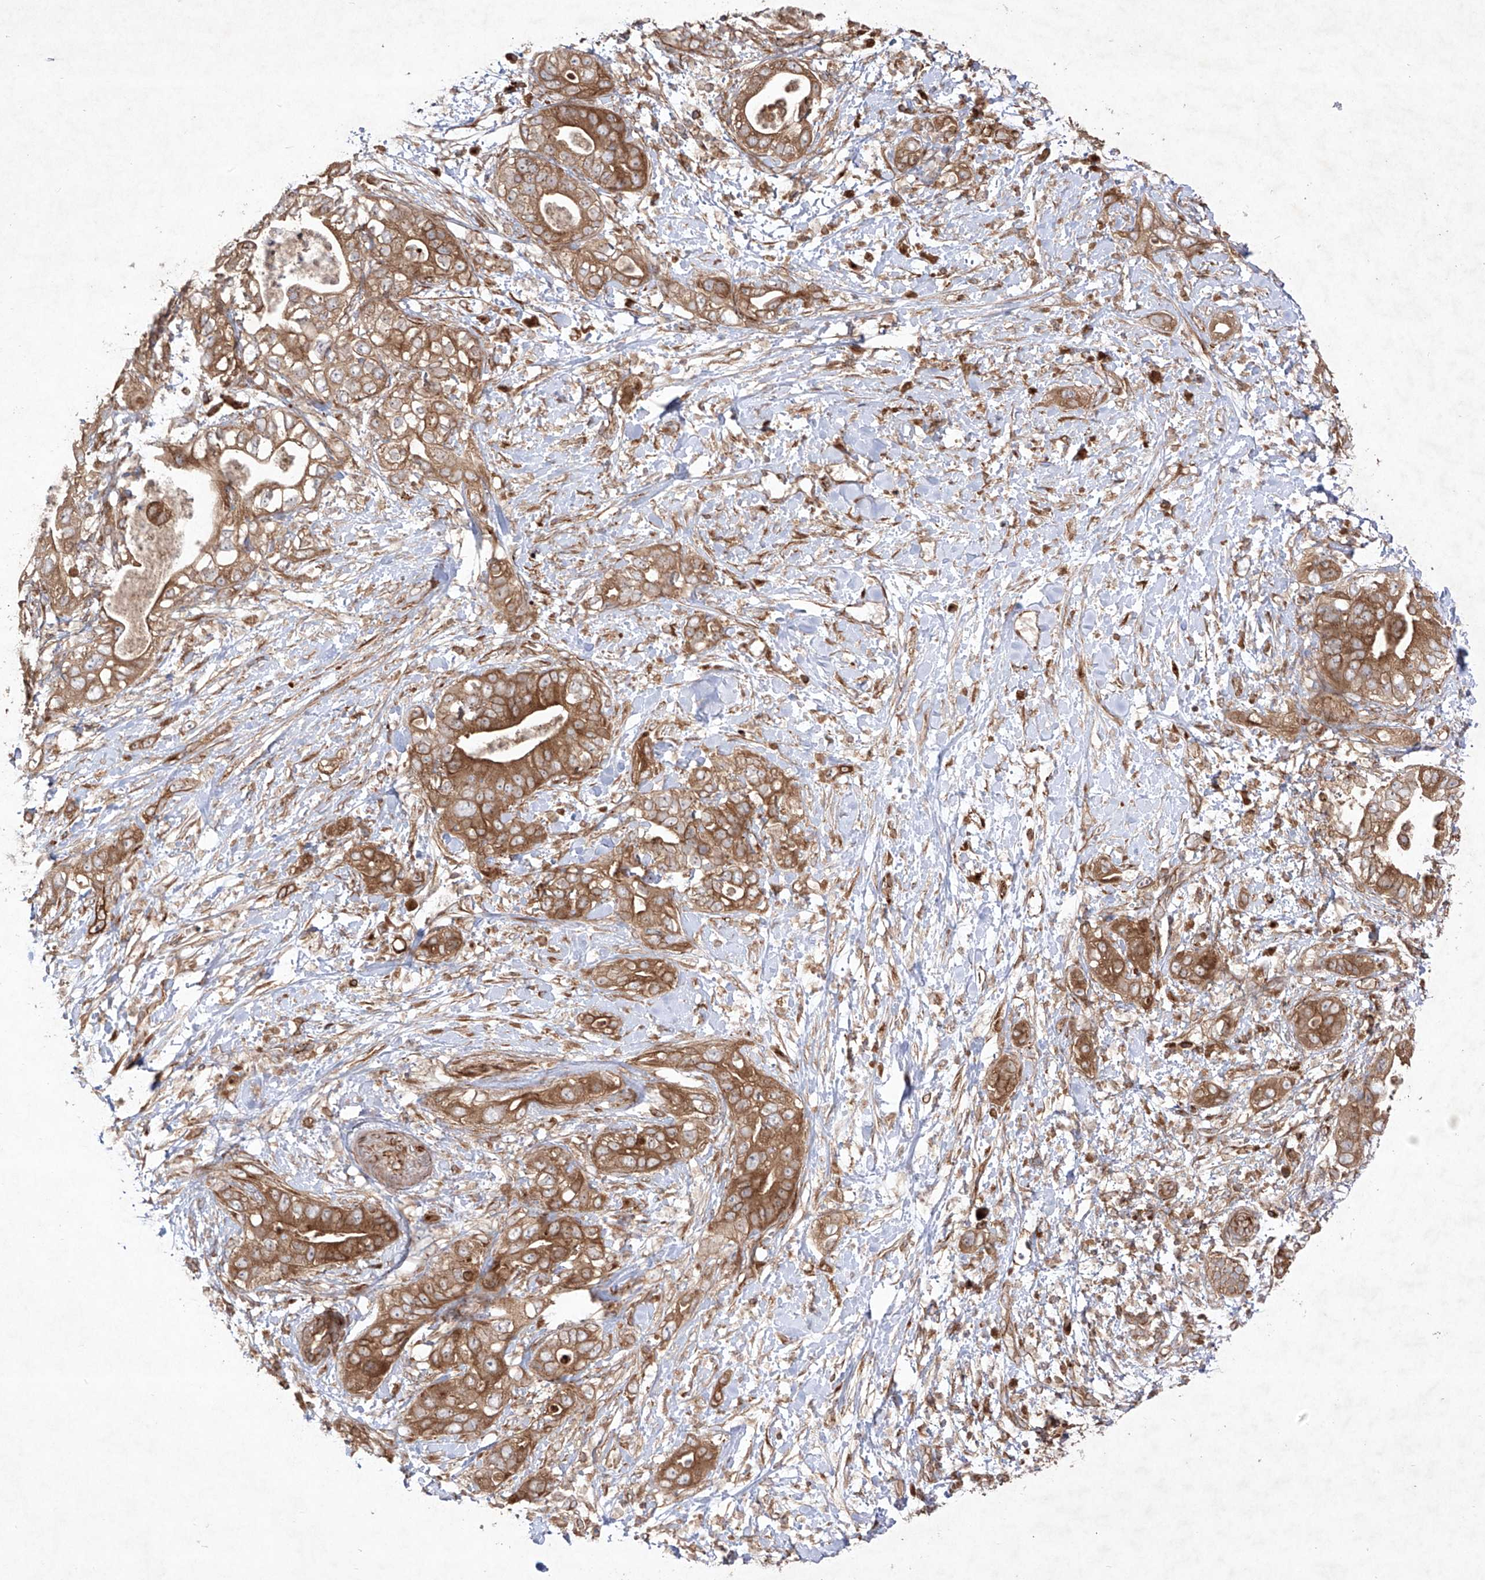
{"staining": {"intensity": "moderate", "quantity": ">75%", "location": "cytoplasmic/membranous"}, "tissue": "pancreatic cancer", "cell_type": "Tumor cells", "image_type": "cancer", "snomed": [{"axis": "morphology", "description": "Adenocarcinoma, NOS"}, {"axis": "topography", "description": "Pancreas"}], "caption": "Tumor cells show medium levels of moderate cytoplasmic/membranous positivity in about >75% of cells in pancreatic adenocarcinoma.", "gene": "YKT6", "patient": {"sex": "female", "age": 78}}